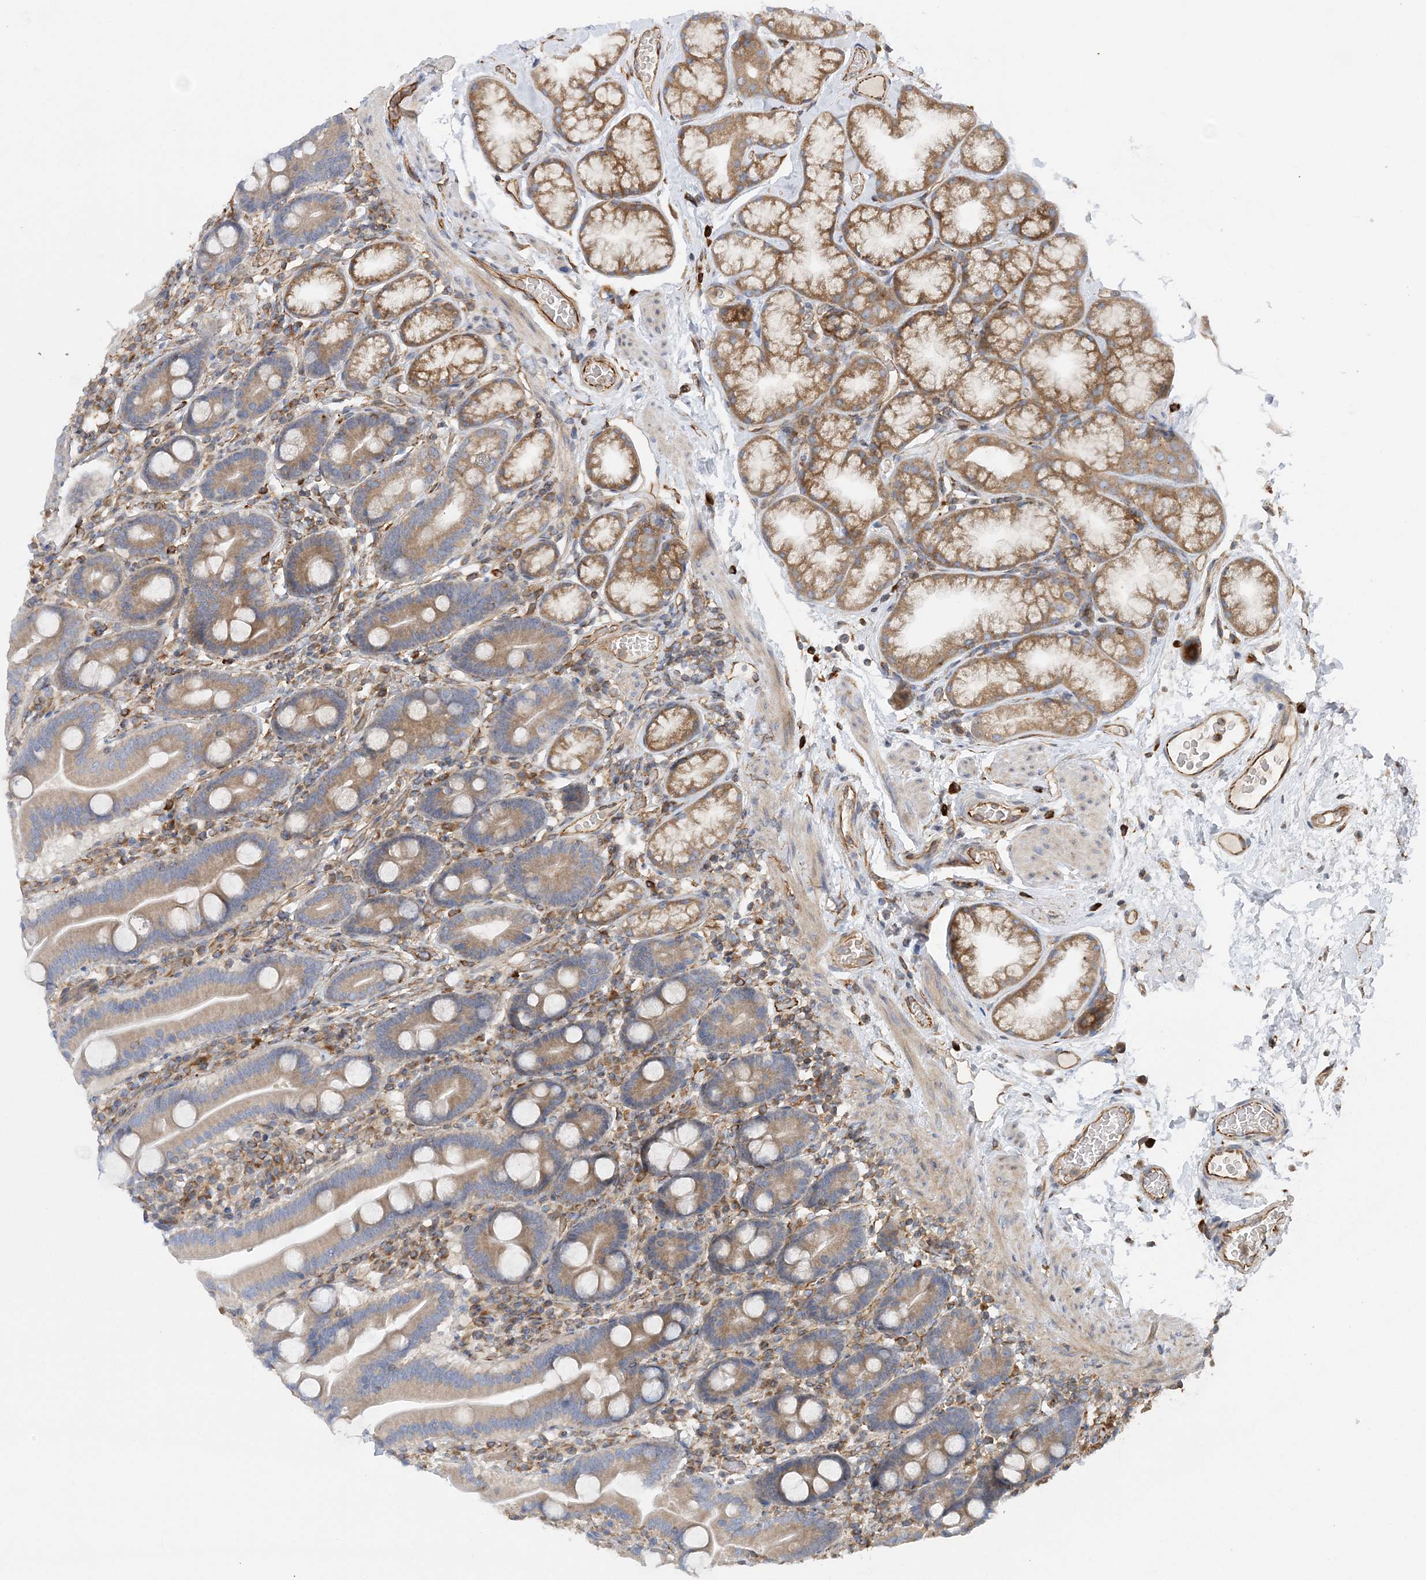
{"staining": {"intensity": "moderate", "quantity": ">75%", "location": "cytoplasmic/membranous"}, "tissue": "duodenum", "cell_type": "Glandular cells", "image_type": "normal", "snomed": [{"axis": "morphology", "description": "Normal tissue, NOS"}, {"axis": "topography", "description": "Duodenum"}], "caption": "High-power microscopy captured an immunohistochemistry photomicrograph of unremarkable duodenum, revealing moderate cytoplasmic/membranous staining in approximately >75% of glandular cells.", "gene": "FAM114A2", "patient": {"sex": "male", "age": 55}}